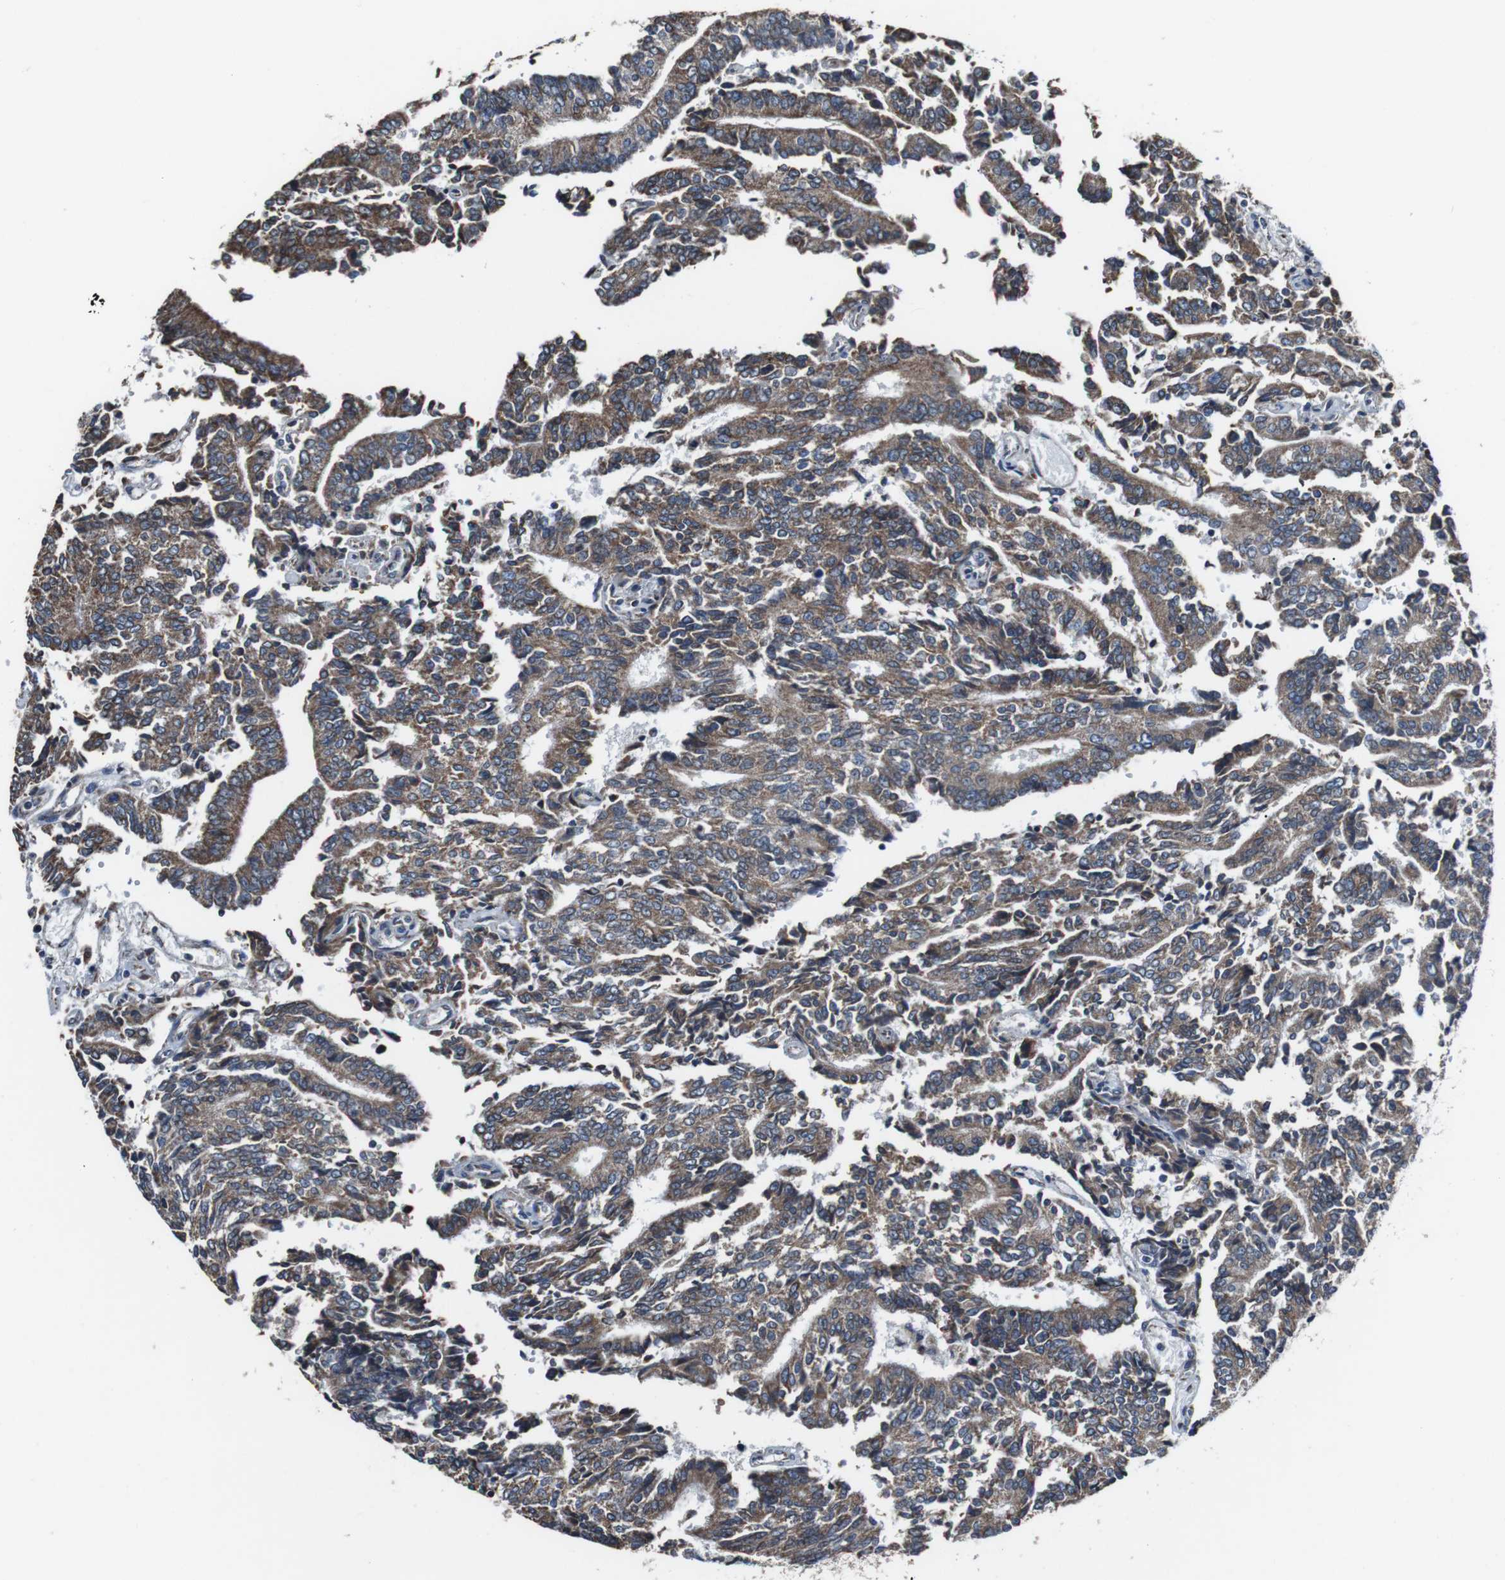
{"staining": {"intensity": "moderate", "quantity": ">75%", "location": "cytoplasmic/membranous"}, "tissue": "prostate cancer", "cell_type": "Tumor cells", "image_type": "cancer", "snomed": [{"axis": "morphology", "description": "Normal tissue, NOS"}, {"axis": "morphology", "description": "Adenocarcinoma, High grade"}, {"axis": "topography", "description": "Prostate"}, {"axis": "topography", "description": "Seminal veicle"}], "caption": "Immunohistochemical staining of human high-grade adenocarcinoma (prostate) reveals moderate cytoplasmic/membranous protein expression in about >75% of tumor cells. (DAB (3,3'-diaminobenzidine) = brown stain, brightfield microscopy at high magnification).", "gene": "CISD2", "patient": {"sex": "male", "age": 55}}